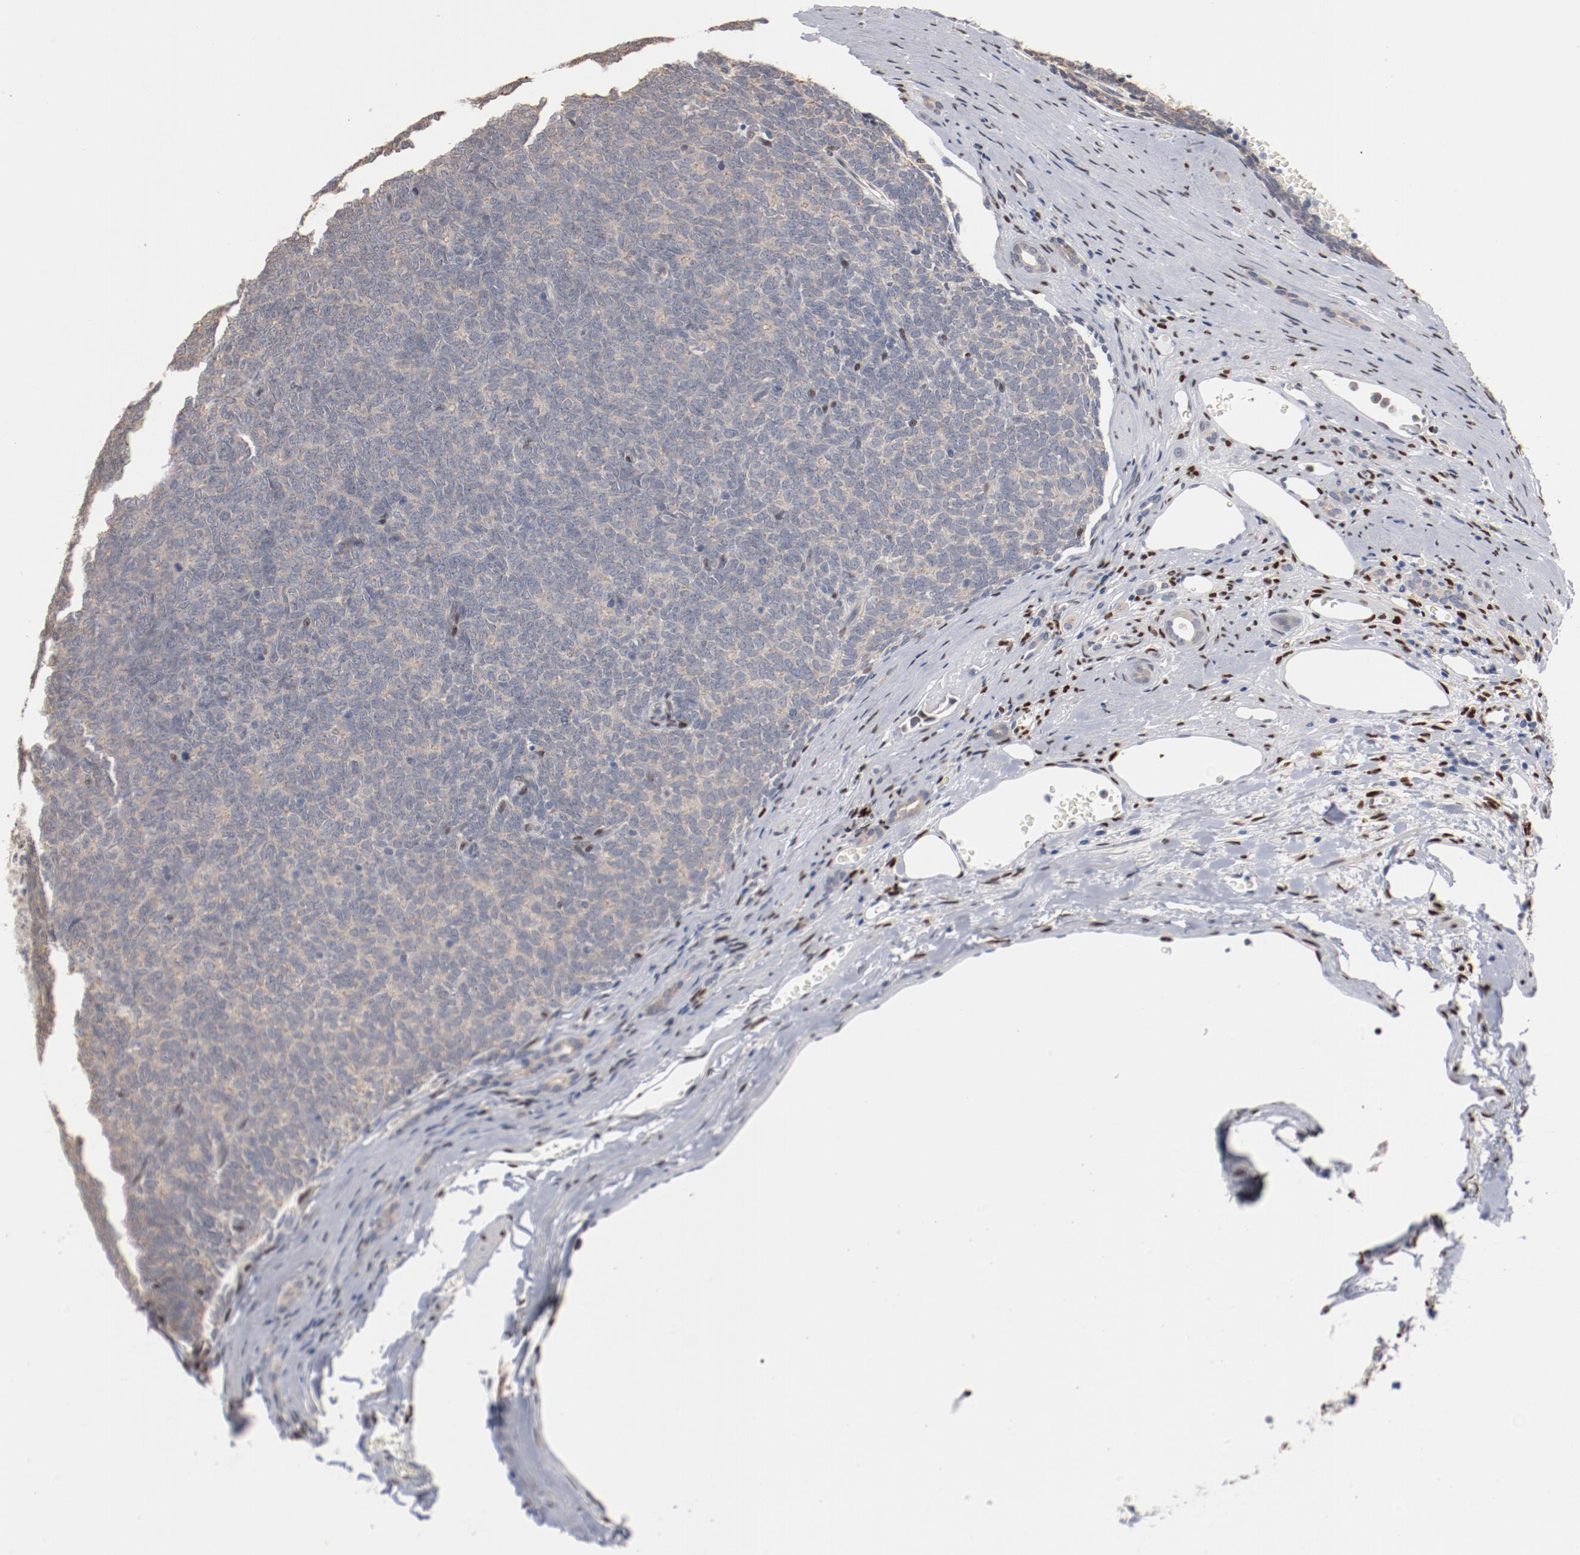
{"staining": {"intensity": "negative", "quantity": "none", "location": "none"}, "tissue": "renal cancer", "cell_type": "Tumor cells", "image_type": "cancer", "snomed": [{"axis": "morphology", "description": "Neoplasm, malignant, NOS"}, {"axis": "topography", "description": "Kidney"}], "caption": "Tumor cells show no significant protein staining in renal cancer (neoplasm (malignant)). The staining is performed using DAB (3,3'-diaminobenzidine) brown chromogen with nuclei counter-stained in using hematoxylin.", "gene": "ZEB2", "patient": {"sex": "male", "age": 28}}